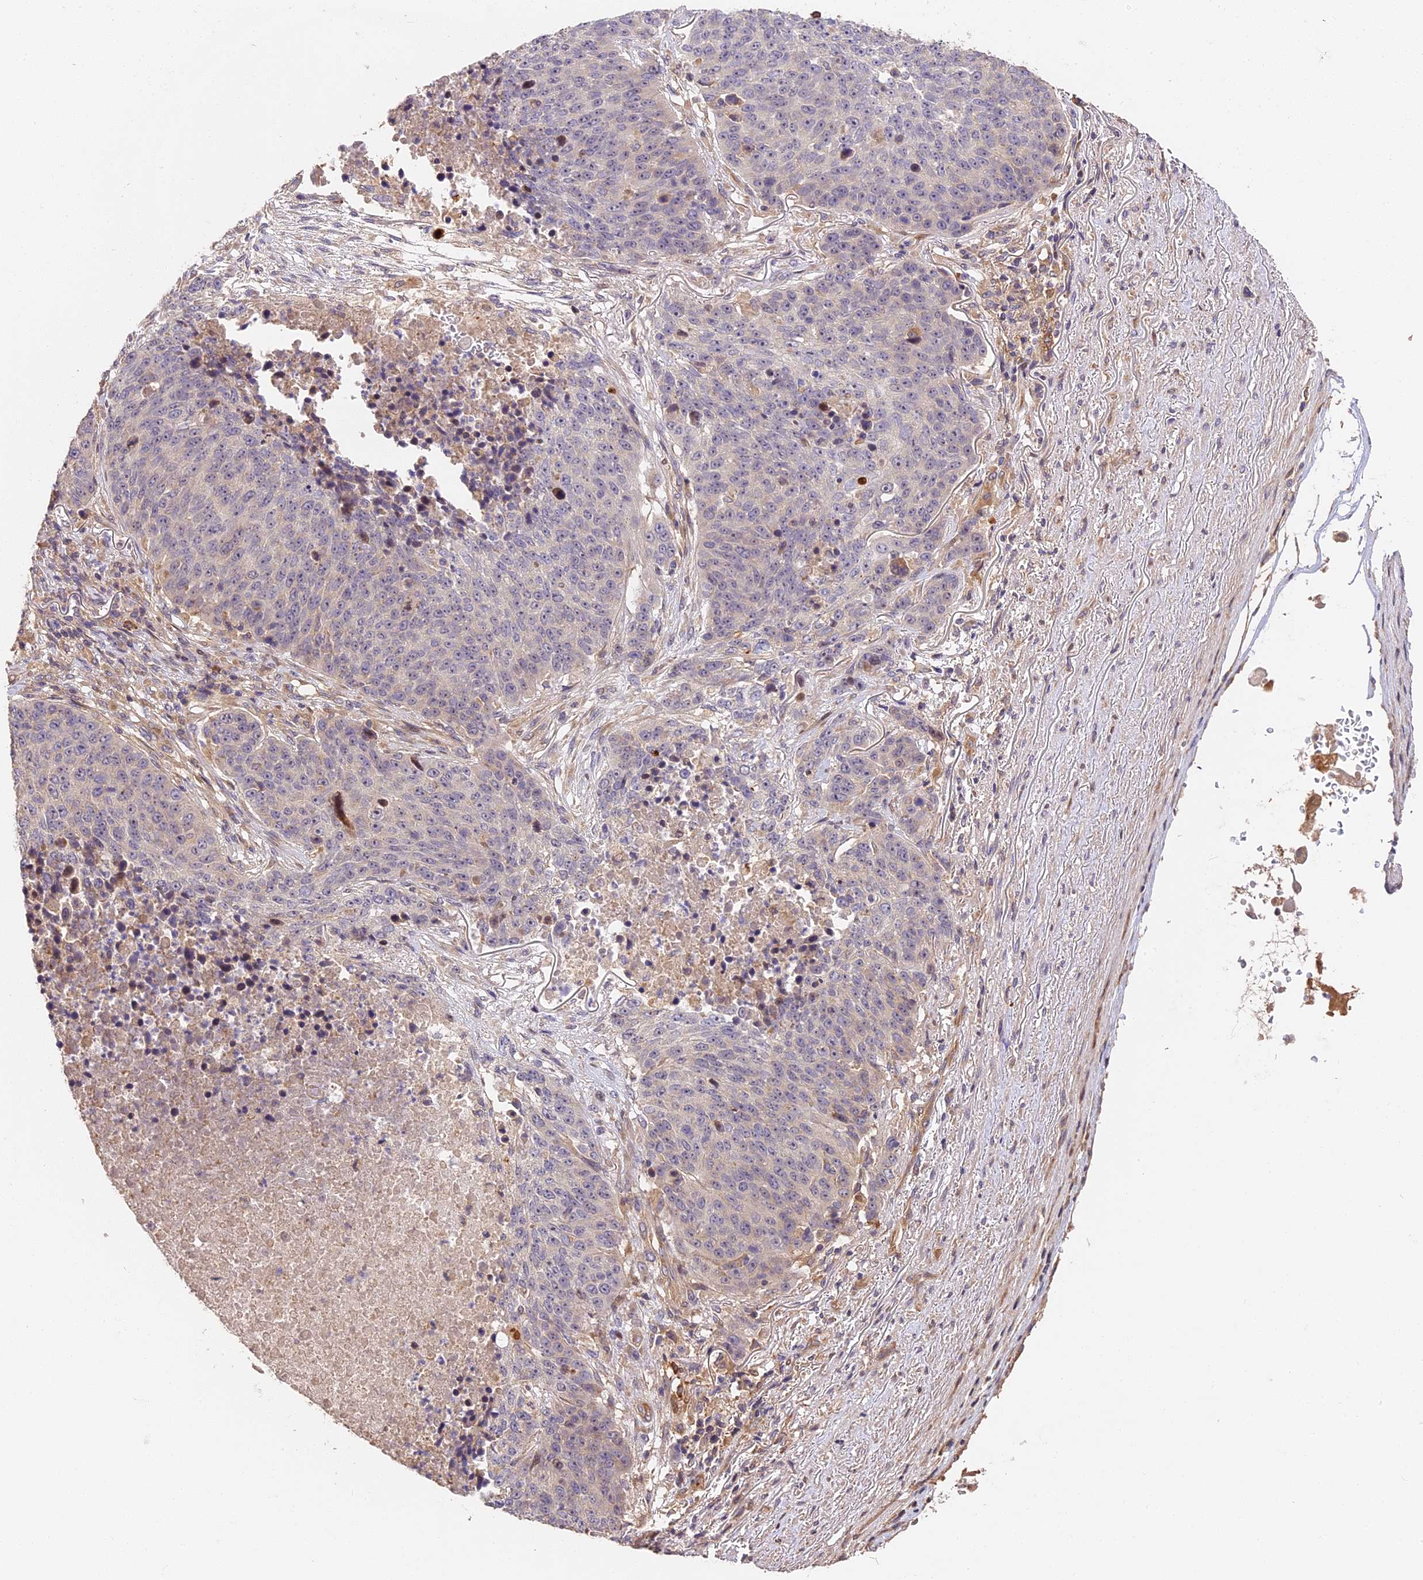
{"staining": {"intensity": "negative", "quantity": "none", "location": "none"}, "tissue": "lung cancer", "cell_type": "Tumor cells", "image_type": "cancer", "snomed": [{"axis": "morphology", "description": "Normal tissue, NOS"}, {"axis": "morphology", "description": "Squamous cell carcinoma, NOS"}, {"axis": "topography", "description": "Lymph node"}, {"axis": "topography", "description": "Lung"}], "caption": "An immunohistochemistry (IHC) micrograph of squamous cell carcinoma (lung) is shown. There is no staining in tumor cells of squamous cell carcinoma (lung).", "gene": "ARHGAP17", "patient": {"sex": "male", "age": 66}}